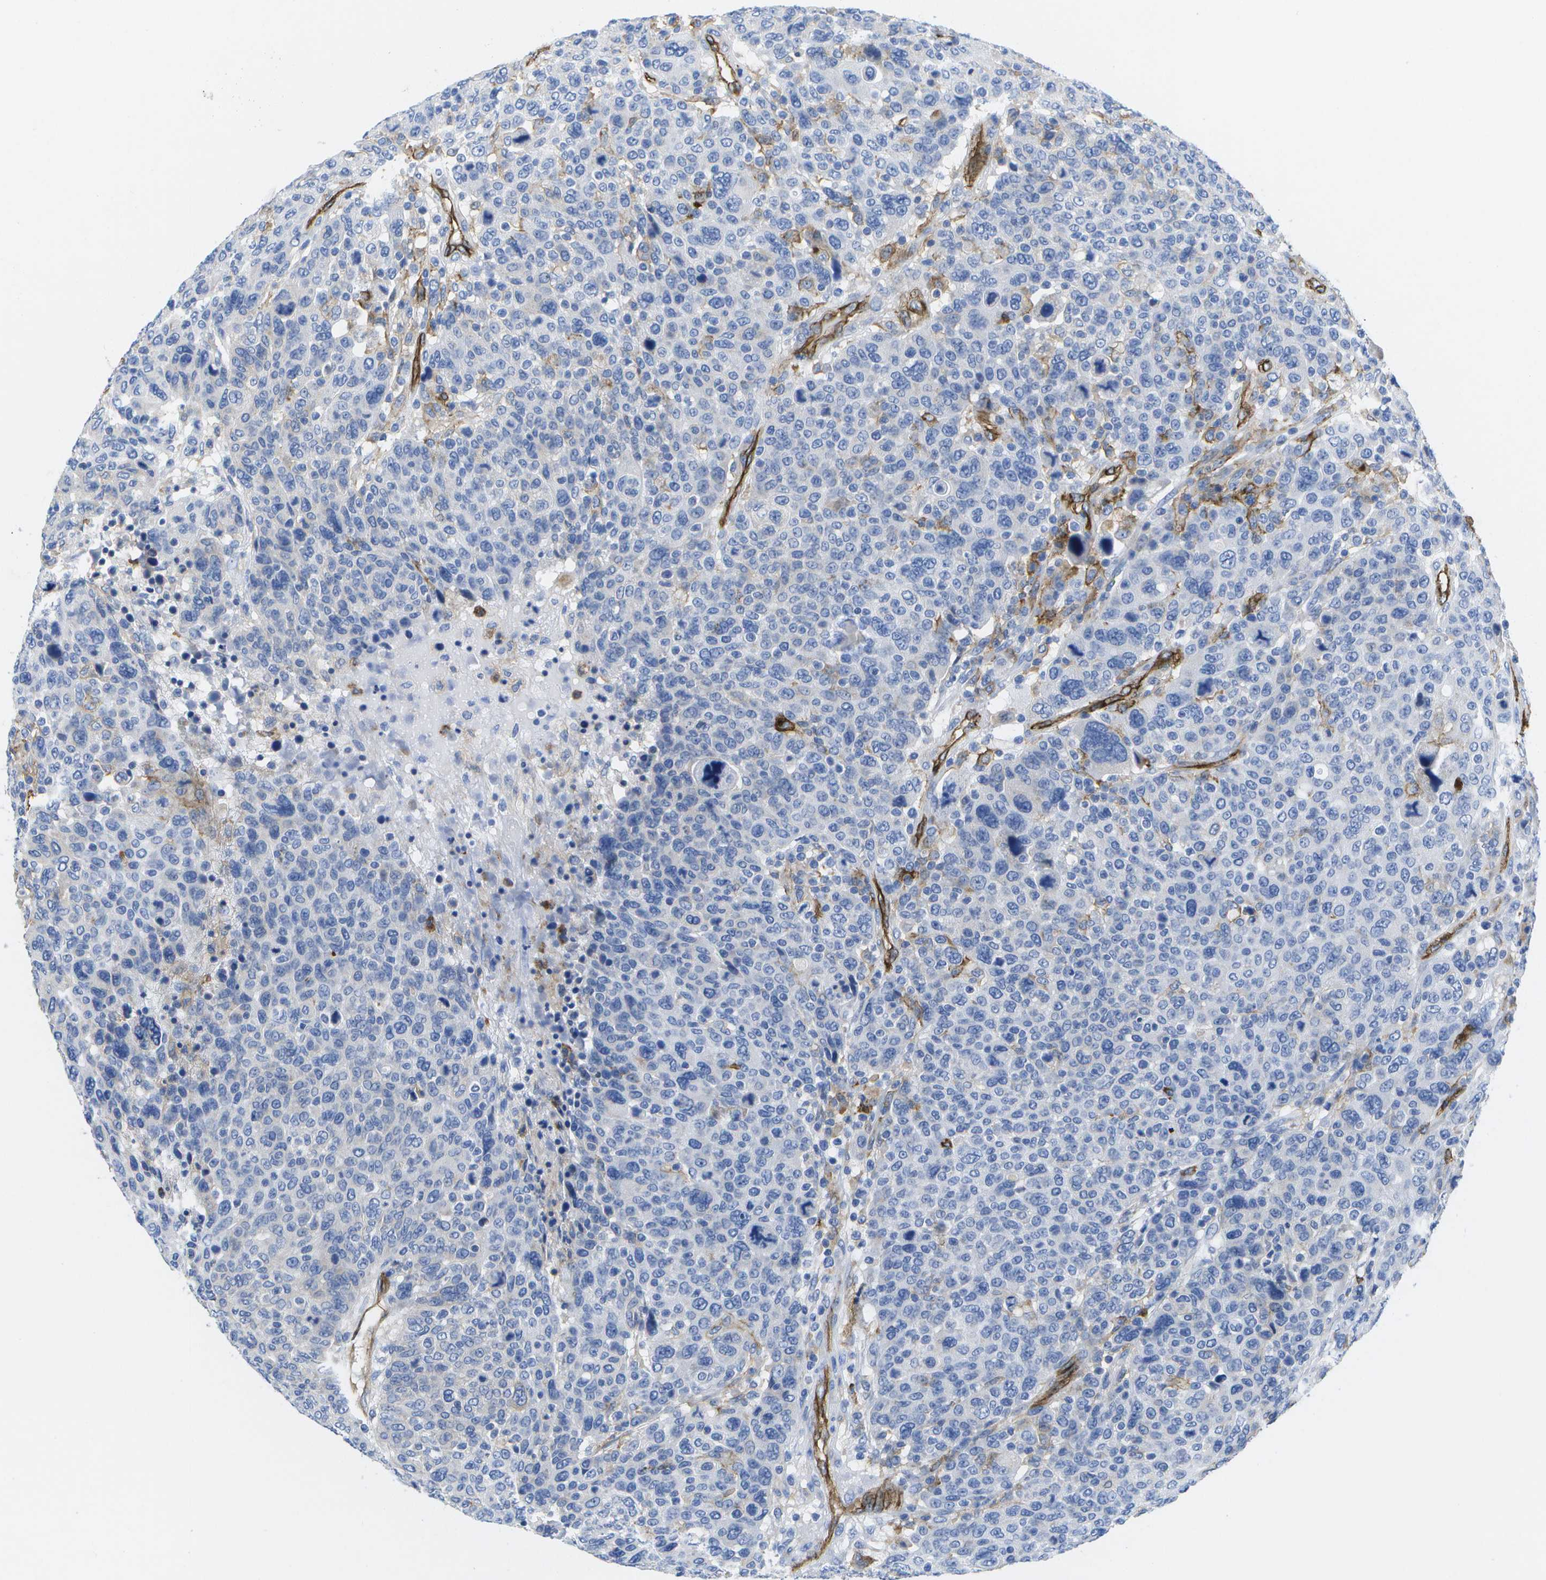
{"staining": {"intensity": "negative", "quantity": "none", "location": "none"}, "tissue": "breast cancer", "cell_type": "Tumor cells", "image_type": "cancer", "snomed": [{"axis": "morphology", "description": "Duct carcinoma"}, {"axis": "topography", "description": "Breast"}], "caption": "Immunohistochemical staining of breast intraductal carcinoma demonstrates no significant expression in tumor cells.", "gene": "DYSF", "patient": {"sex": "female", "age": 37}}